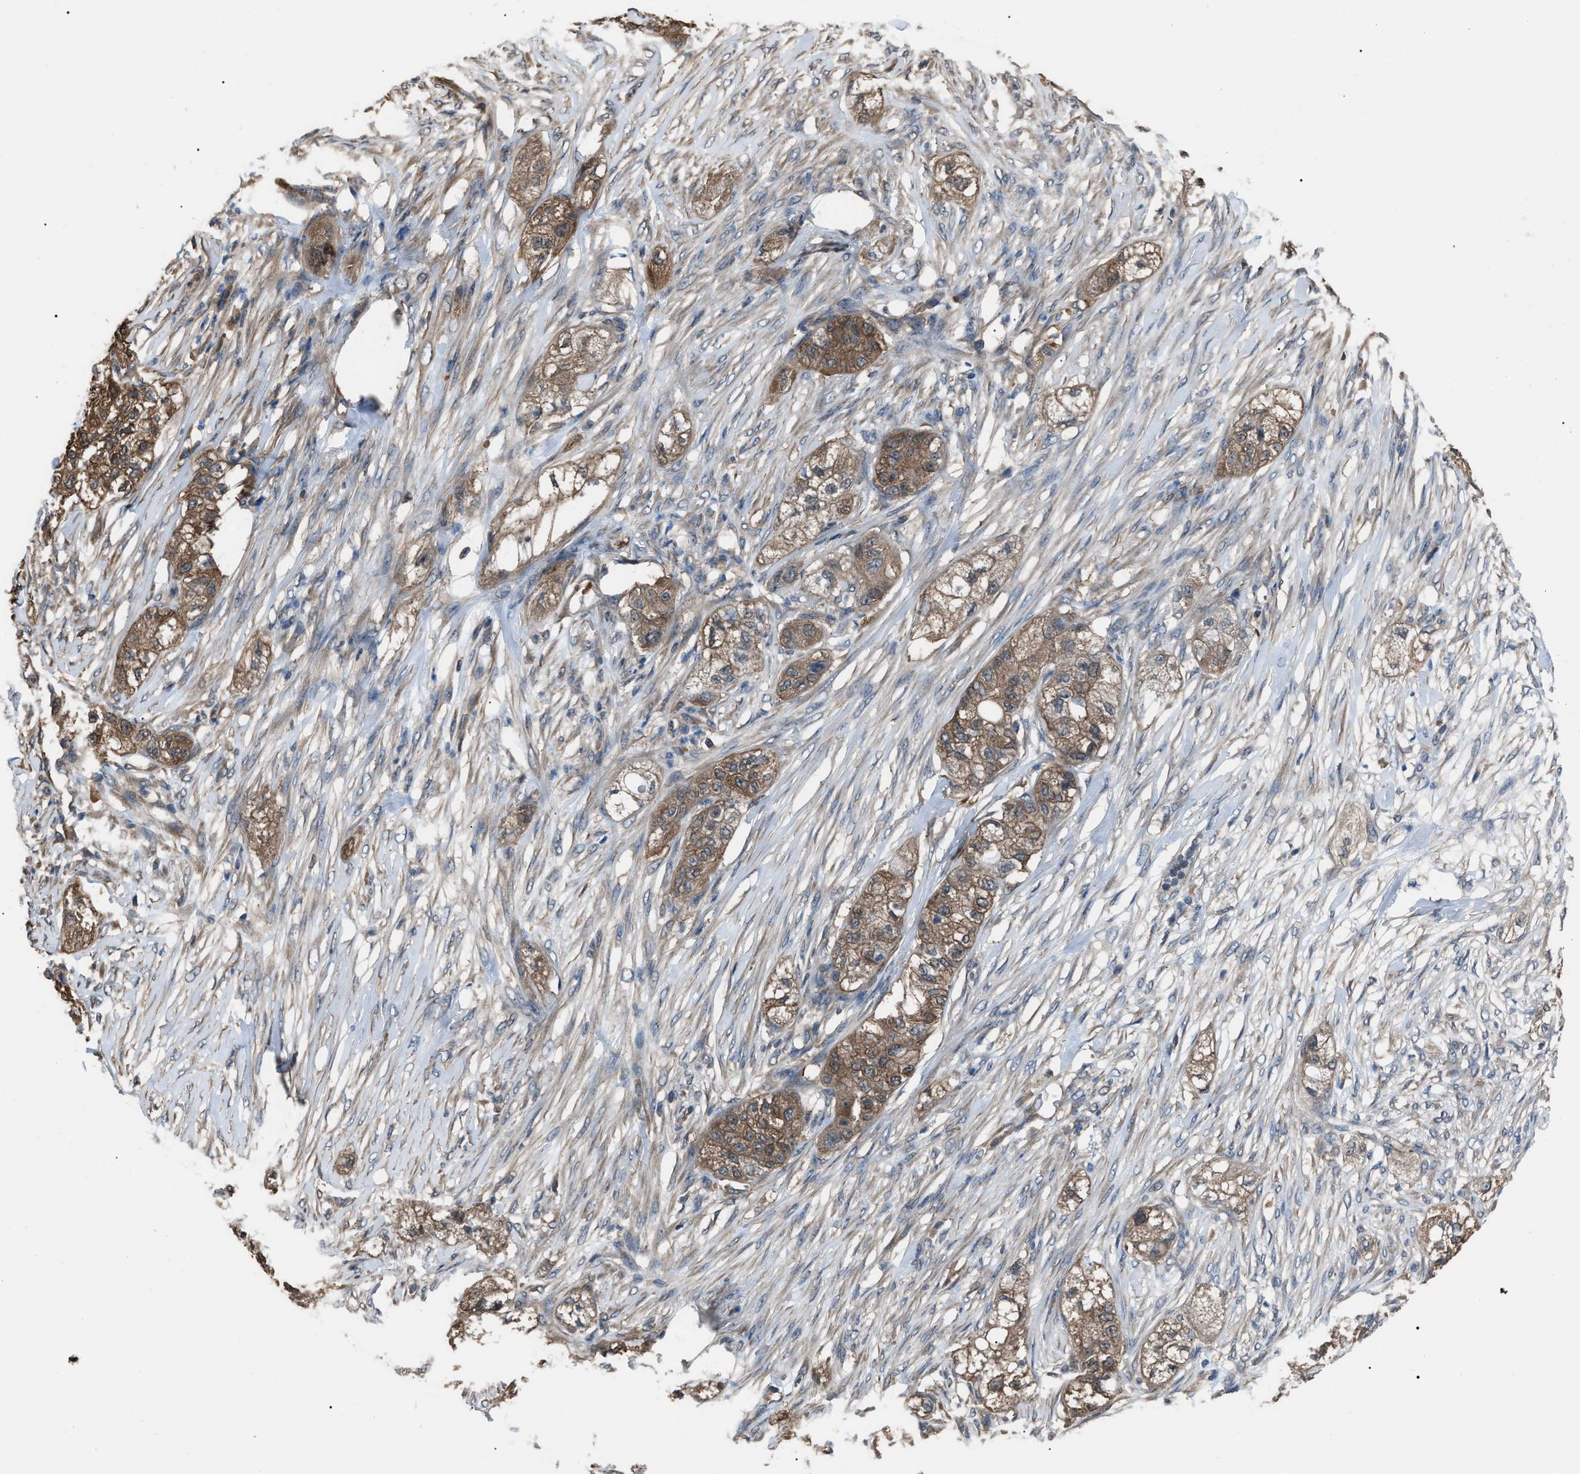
{"staining": {"intensity": "moderate", "quantity": ">75%", "location": "cytoplasmic/membranous"}, "tissue": "pancreatic cancer", "cell_type": "Tumor cells", "image_type": "cancer", "snomed": [{"axis": "morphology", "description": "Adenocarcinoma, NOS"}, {"axis": "topography", "description": "Pancreas"}], "caption": "This is an image of IHC staining of pancreatic cancer, which shows moderate staining in the cytoplasmic/membranous of tumor cells.", "gene": "PDCD5", "patient": {"sex": "female", "age": 78}}